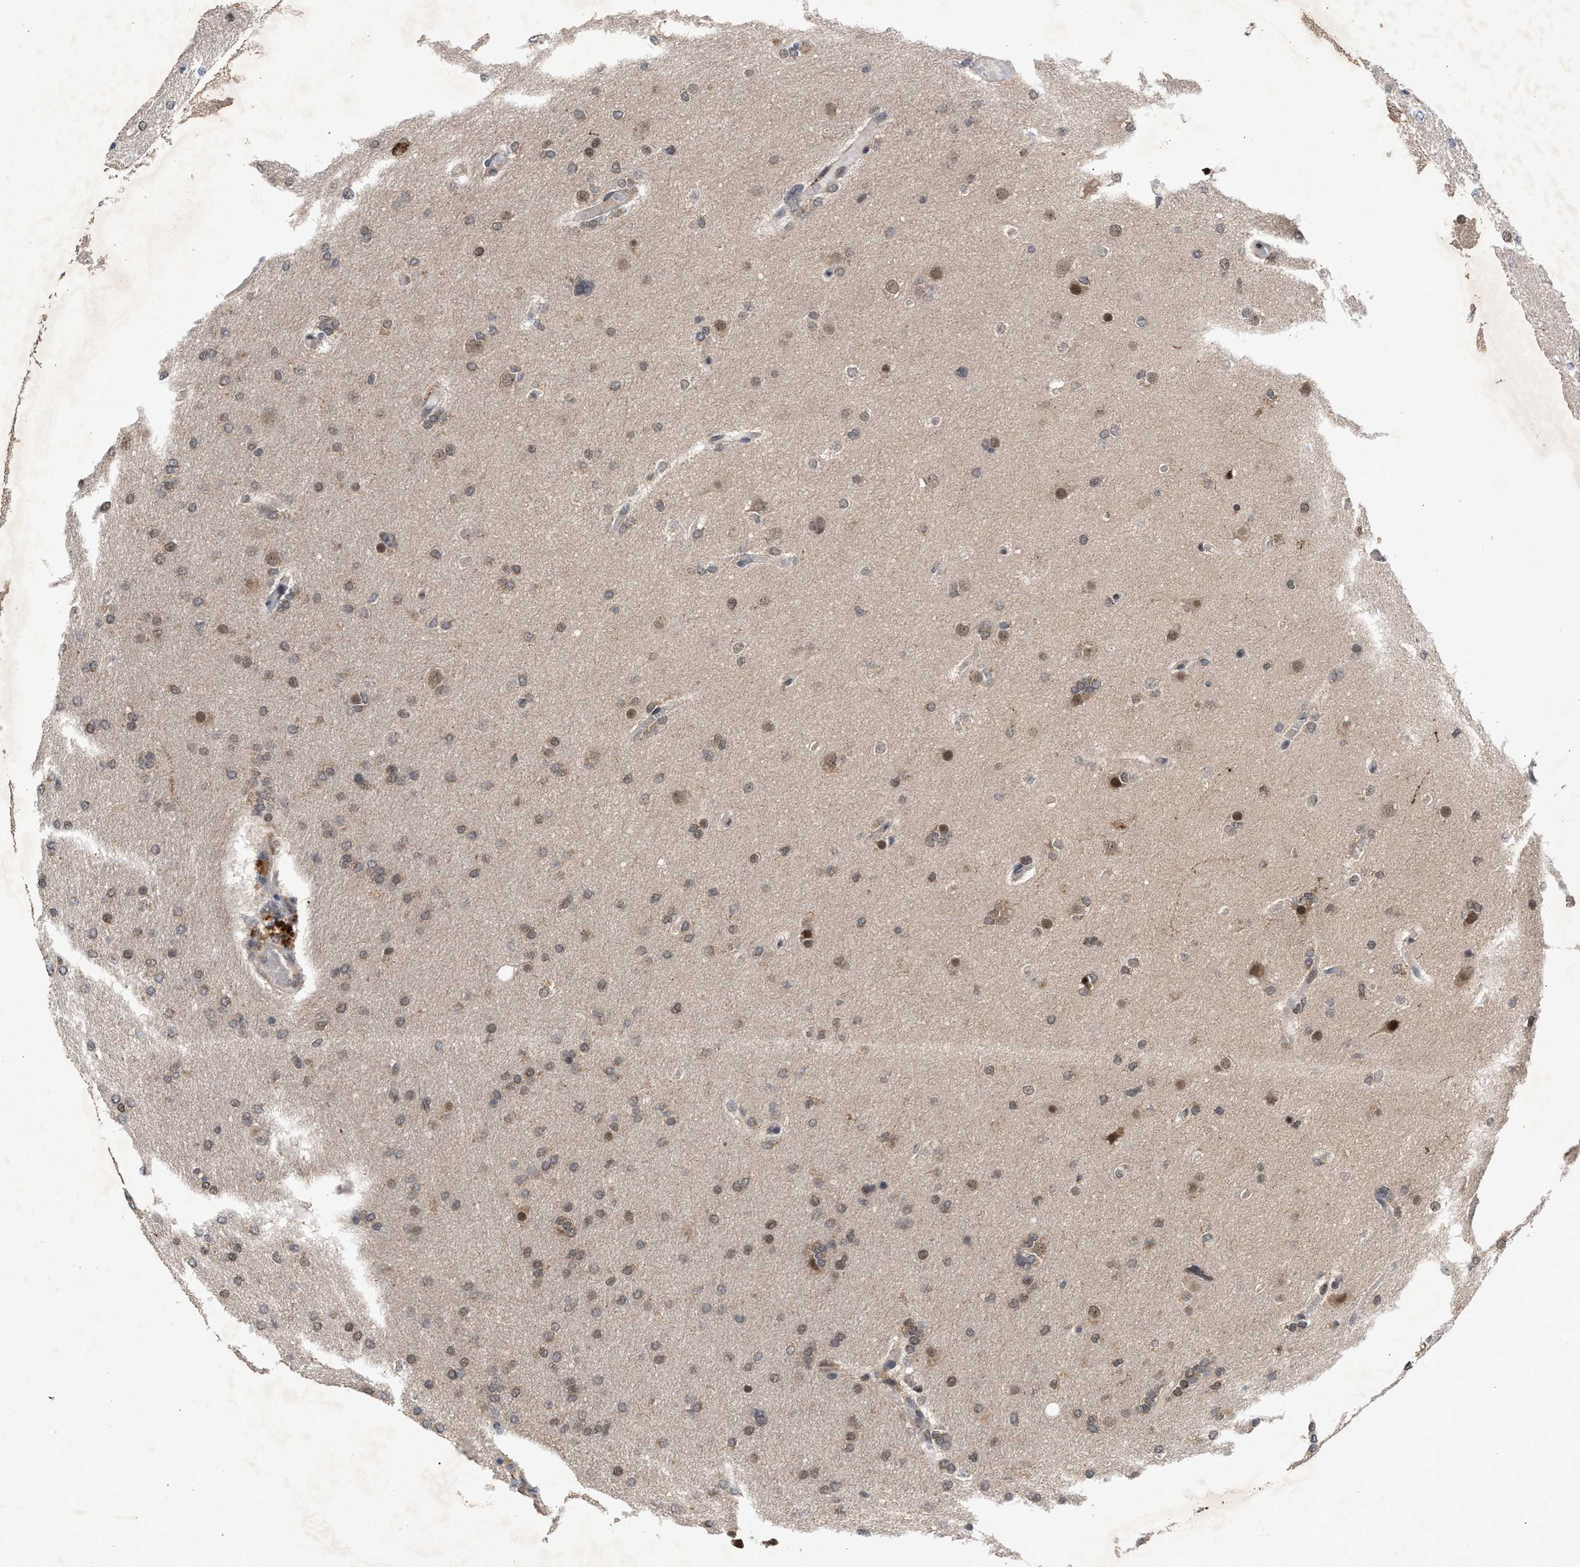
{"staining": {"intensity": "weak", "quantity": "25%-75%", "location": "cytoplasmic/membranous,nuclear"}, "tissue": "glioma", "cell_type": "Tumor cells", "image_type": "cancer", "snomed": [{"axis": "morphology", "description": "Glioma, malignant, High grade"}, {"axis": "topography", "description": "Cerebral cortex"}], "caption": "Immunohistochemistry micrograph of human glioma stained for a protein (brown), which exhibits low levels of weak cytoplasmic/membranous and nuclear expression in approximately 25%-75% of tumor cells.", "gene": "MKNK2", "patient": {"sex": "female", "age": 36}}